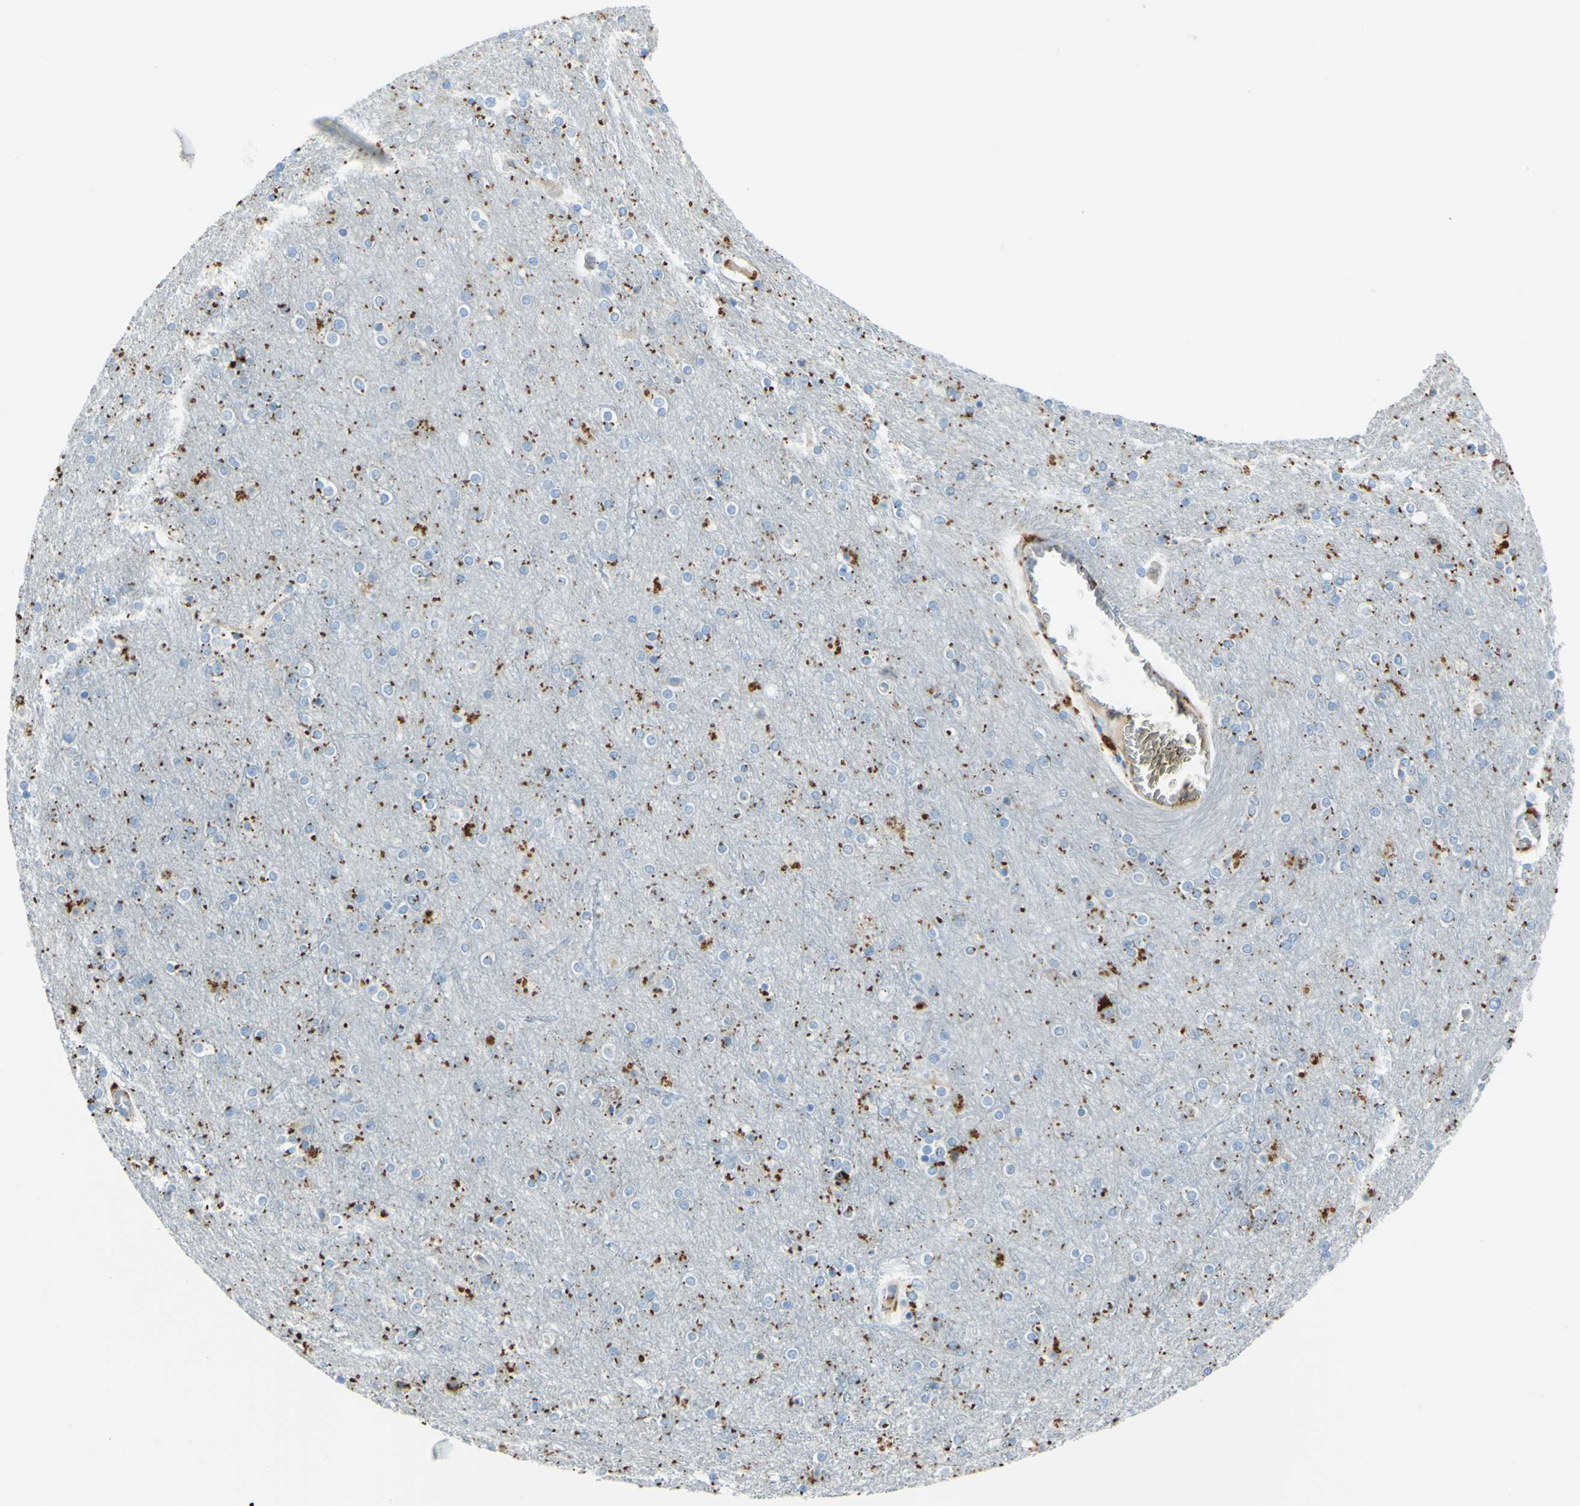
{"staining": {"intensity": "moderate", "quantity": "<25%", "location": "cytoplasmic/membranous"}, "tissue": "cerebral cortex", "cell_type": "Endothelial cells", "image_type": "normal", "snomed": [{"axis": "morphology", "description": "Normal tissue, NOS"}, {"axis": "topography", "description": "Cerebral cortex"}], "caption": "High-power microscopy captured an immunohistochemistry photomicrograph of normal cerebral cortex, revealing moderate cytoplasmic/membranous positivity in about <25% of endothelial cells. (IHC, brightfield microscopy, high magnification).", "gene": "CTSD", "patient": {"sex": "female", "age": 54}}